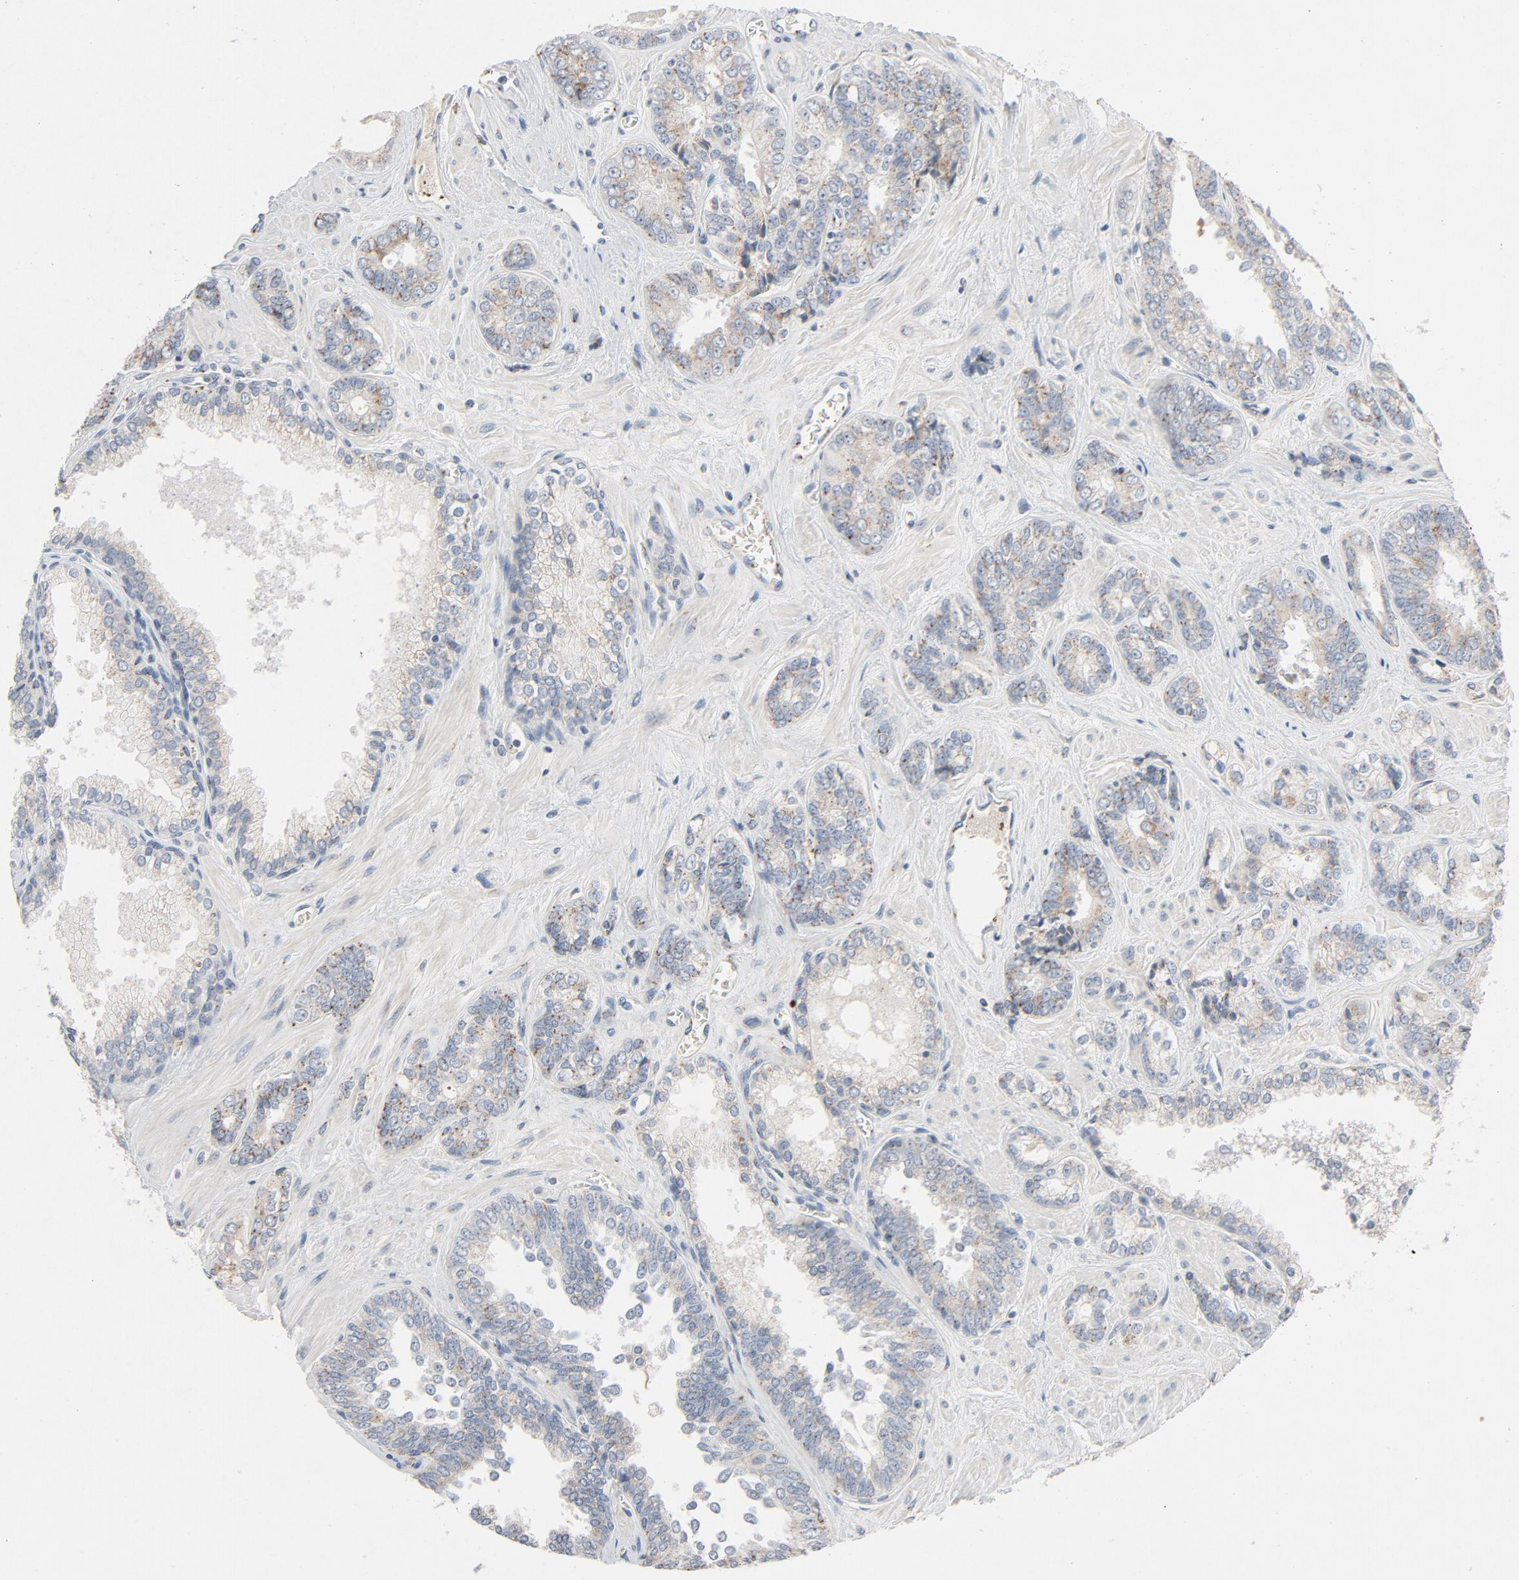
{"staining": {"intensity": "negative", "quantity": "none", "location": "none"}, "tissue": "prostate cancer", "cell_type": "Tumor cells", "image_type": "cancer", "snomed": [{"axis": "morphology", "description": "Adenocarcinoma, High grade"}, {"axis": "topography", "description": "Prostate"}], "caption": "Tumor cells are negative for brown protein staining in prostate cancer.", "gene": "LMAN2", "patient": {"sex": "male", "age": 85}}